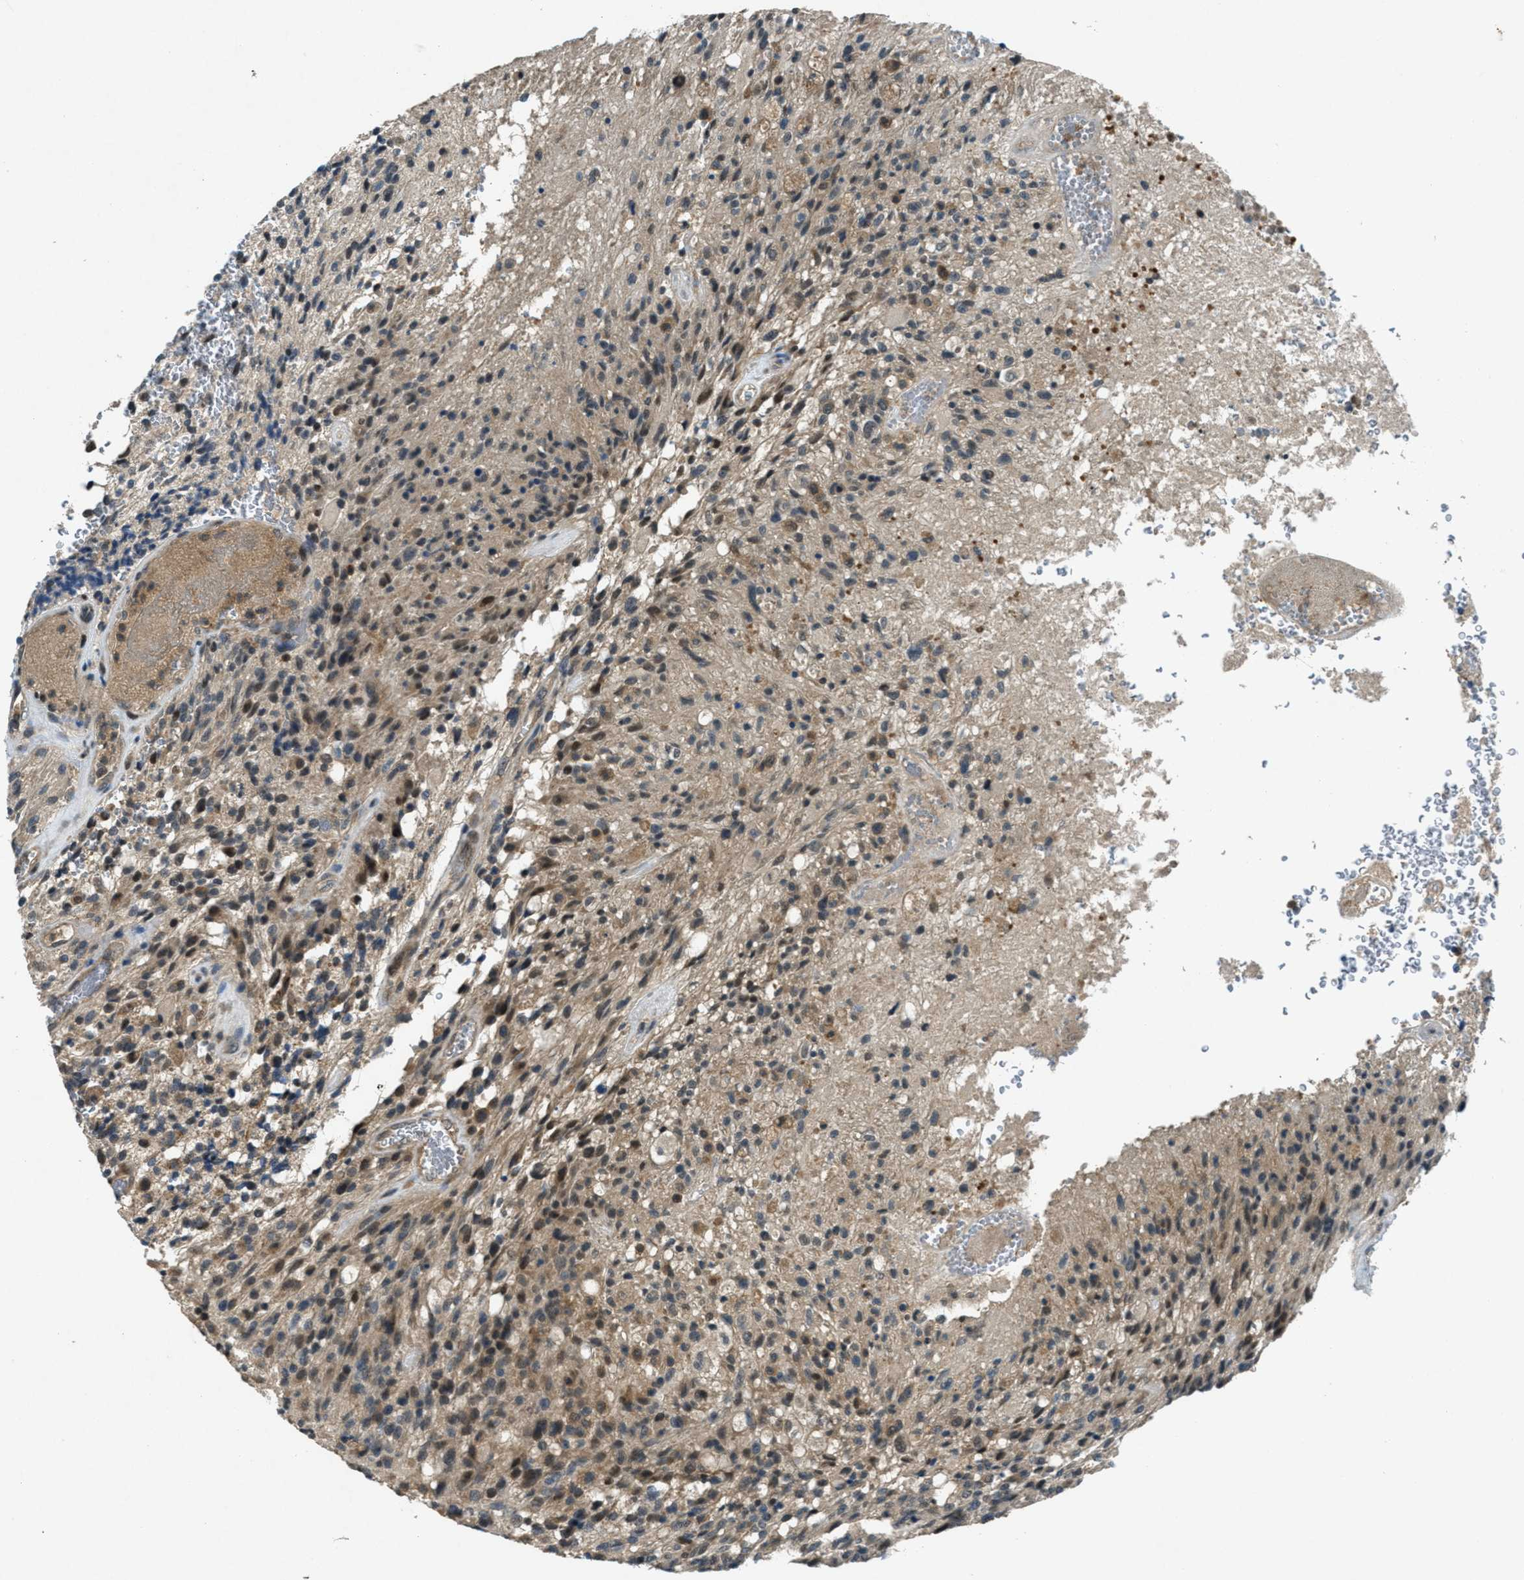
{"staining": {"intensity": "moderate", "quantity": "25%-75%", "location": "nuclear"}, "tissue": "glioma", "cell_type": "Tumor cells", "image_type": "cancer", "snomed": [{"axis": "morphology", "description": "Normal tissue, NOS"}, {"axis": "morphology", "description": "Glioma, malignant, High grade"}, {"axis": "topography", "description": "Cerebral cortex"}], "caption": "DAB immunohistochemical staining of human glioma demonstrates moderate nuclear protein expression in about 25%-75% of tumor cells.", "gene": "DUSP6", "patient": {"sex": "male", "age": 56}}